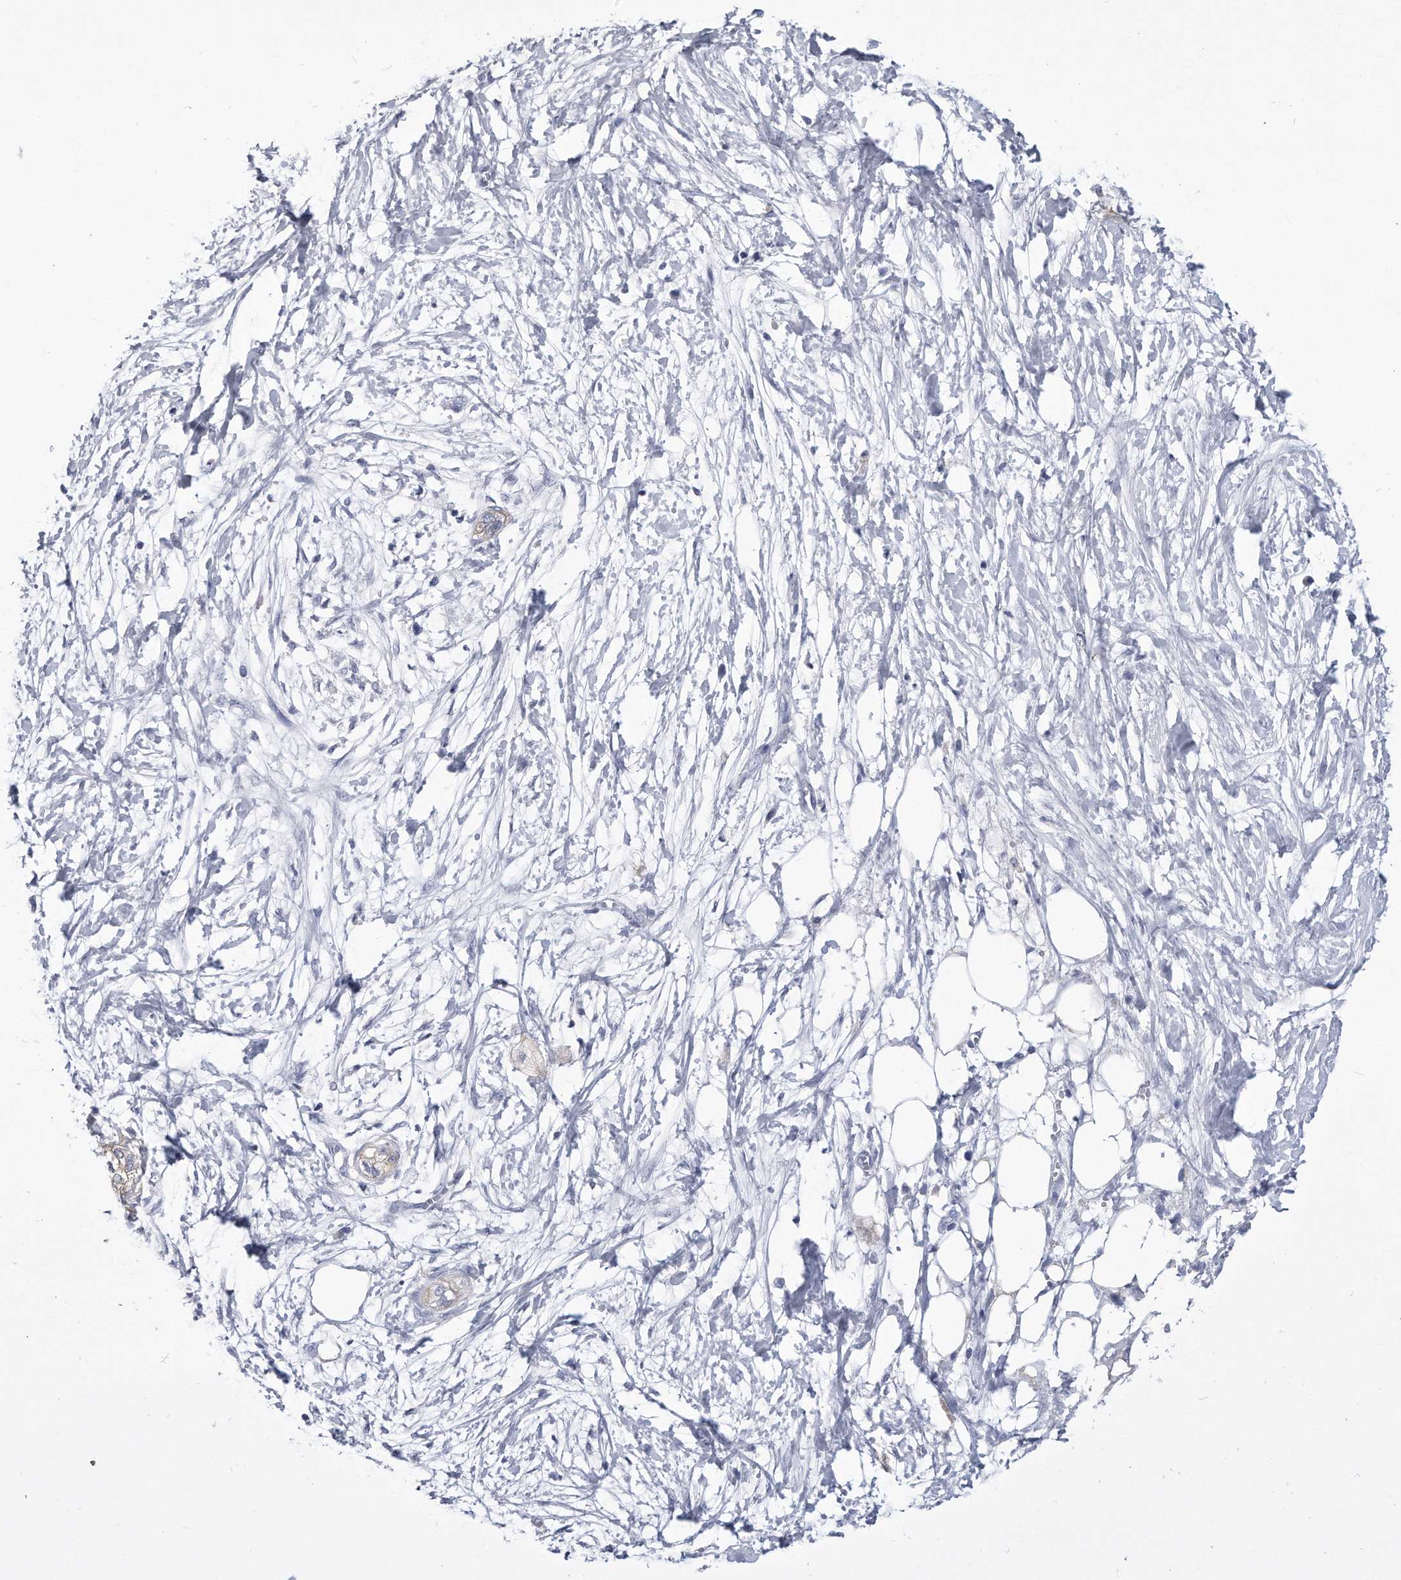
{"staining": {"intensity": "weak", "quantity": "<25%", "location": "cytoplasmic/membranous"}, "tissue": "pancreatic cancer", "cell_type": "Tumor cells", "image_type": "cancer", "snomed": [{"axis": "morphology", "description": "Adenocarcinoma, NOS"}, {"axis": "topography", "description": "Pancreas"}], "caption": "An image of pancreatic cancer (adenocarcinoma) stained for a protein exhibits no brown staining in tumor cells.", "gene": "PYGB", "patient": {"sex": "male", "age": 68}}